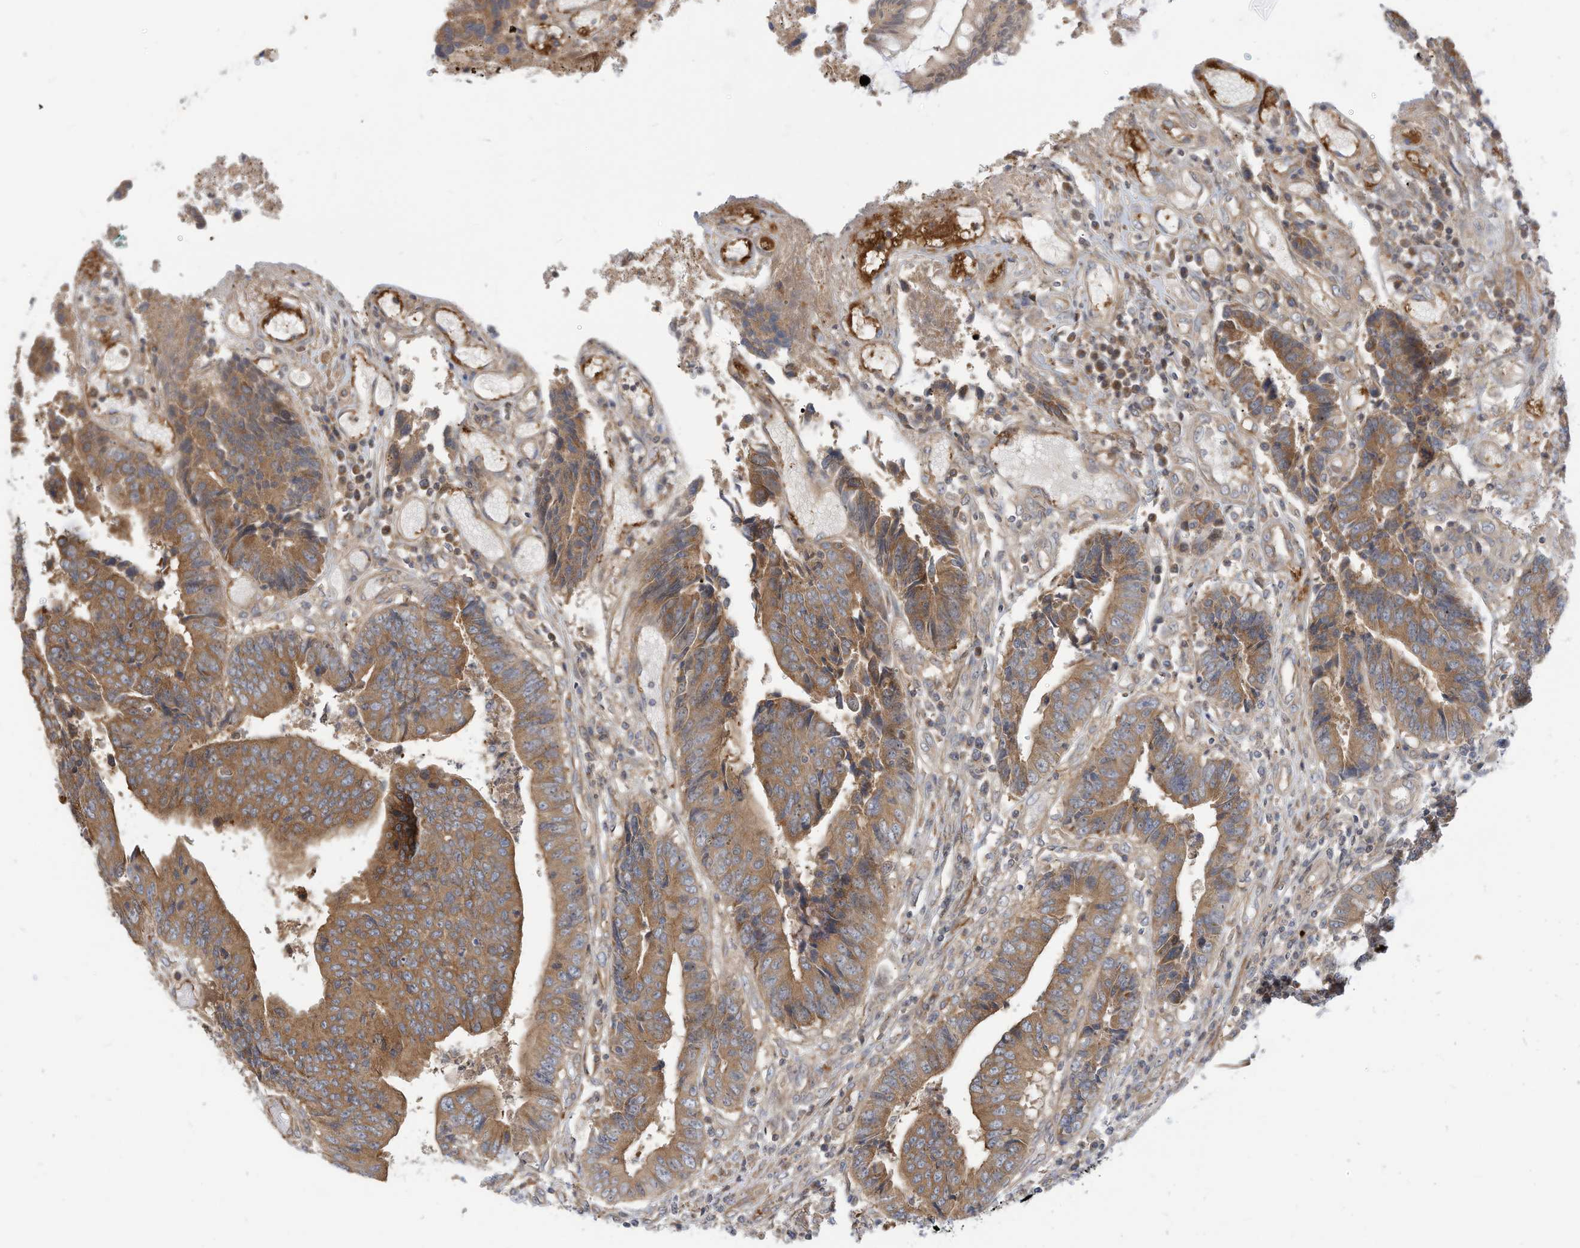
{"staining": {"intensity": "moderate", "quantity": ">75%", "location": "cytoplasmic/membranous"}, "tissue": "colorectal cancer", "cell_type": "Tumor cells", "image_type": "cancer", "snomed": [{"axis": "morphology", "description": "Adenocarcinoma, NOS"}, {"axis": "topography", "description": "Rectum"}], "caption": "Immunohistochemistry (IHC) image of colorectal cancer (adenocarcinoma) stained for a protein (brown), which reveals medium levels of moderate cytoplasmic/membranous positivity in about >75% of tumor cells.", "gene": "OFD1", "patient": {"sex": "male", "age": 84}}